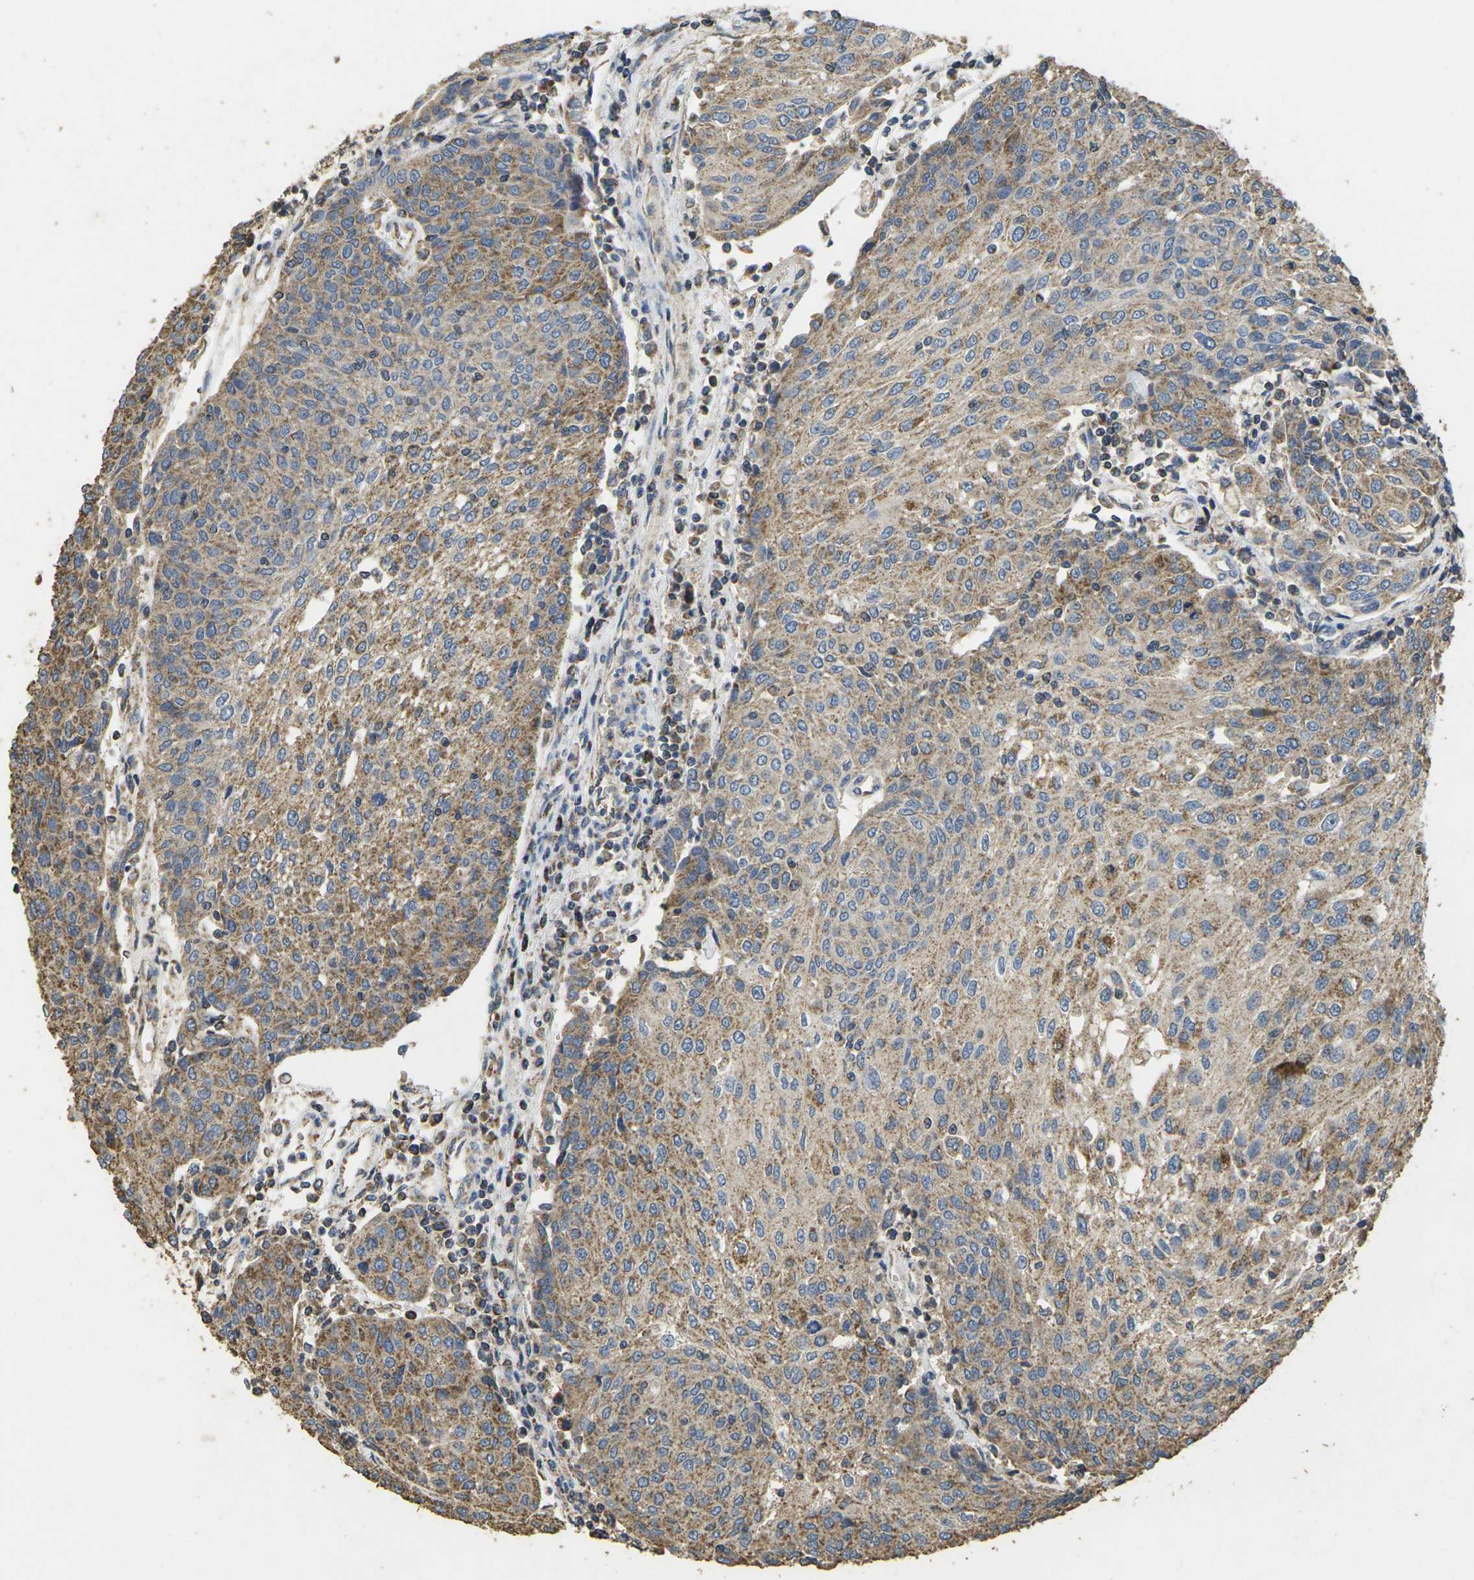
{"staining": {"intensity": "moderate", "quantity": ">75%", "location": "cytoplasmic/membranous"}, "tissue": "urothelial cancer", "cell_type": "Tumor cells", "image_type": "cancer", "snomed": [{"axis": "morphology", "description": "Urothelial carcinoma, High grade"}, {"axis": "topography", "description": "Urinary bladder"}], "caption": "This image demonstrates immunohistochemistry staining of urothelial cancer, with medium moderate cytoplasmic/membranous expression in approximately >75% of tumor cells.", "gene": "MAPK11", "patient": {"sex": "female", "age": 85}}